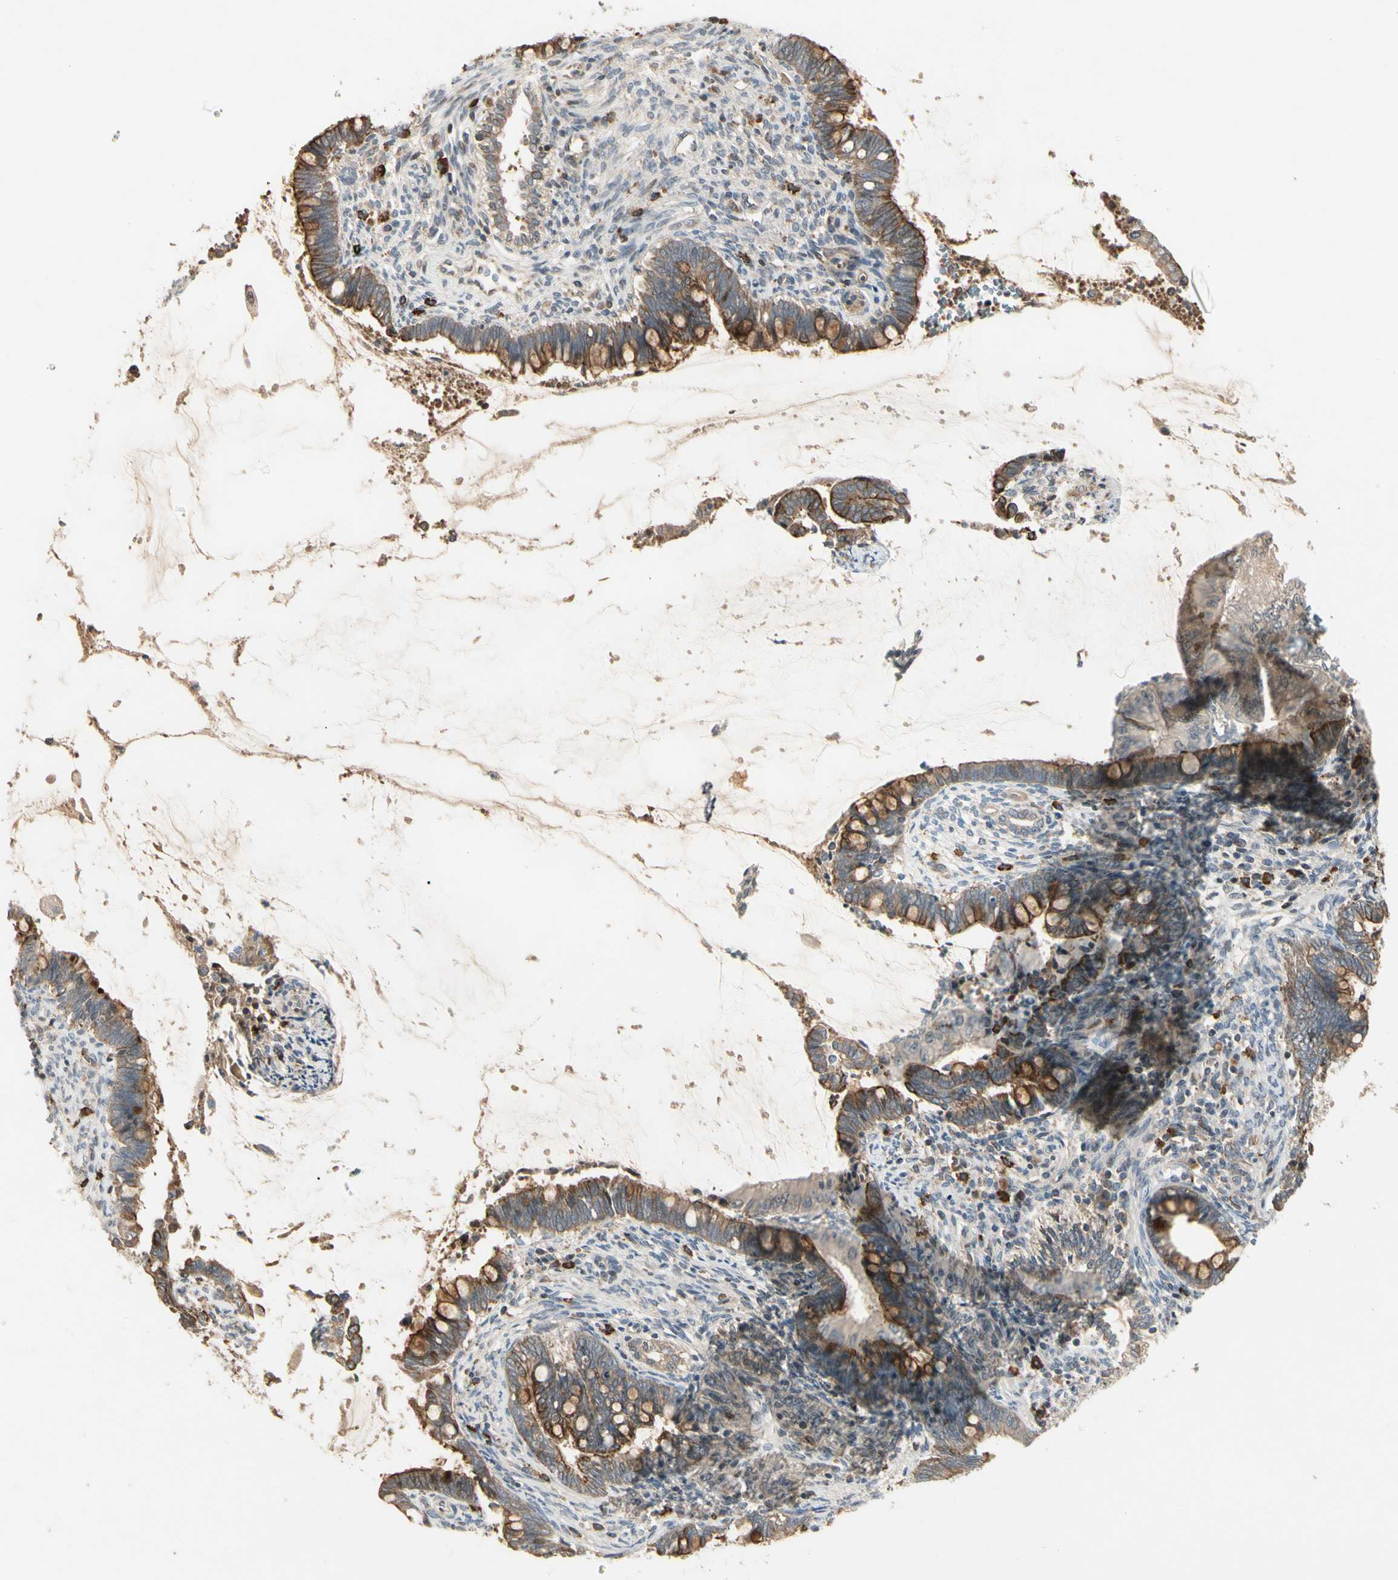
{"staining": {"intensity": "moderate", "quantity": ">75%", "location": "cytoplasmic/membranous"}, "tissue": "cervical cancer", "cell_type": "Tumor cells", "image_type": "cancer", "snomed": [{"axis": "morphology", "description": "Adenocarcinoma, NOS"}, {"axis": "topography", "description": "Cervix"}], "caption": "About >75% of tumor cells in cervical cancer (adenocarcinoma) demonstrate moderate cytoplasmic/membranous protein expression as visualized by brown immunohistochemical staining.", "gene": "ATG4C", "patient": {"sex": "female", "age": 44}}